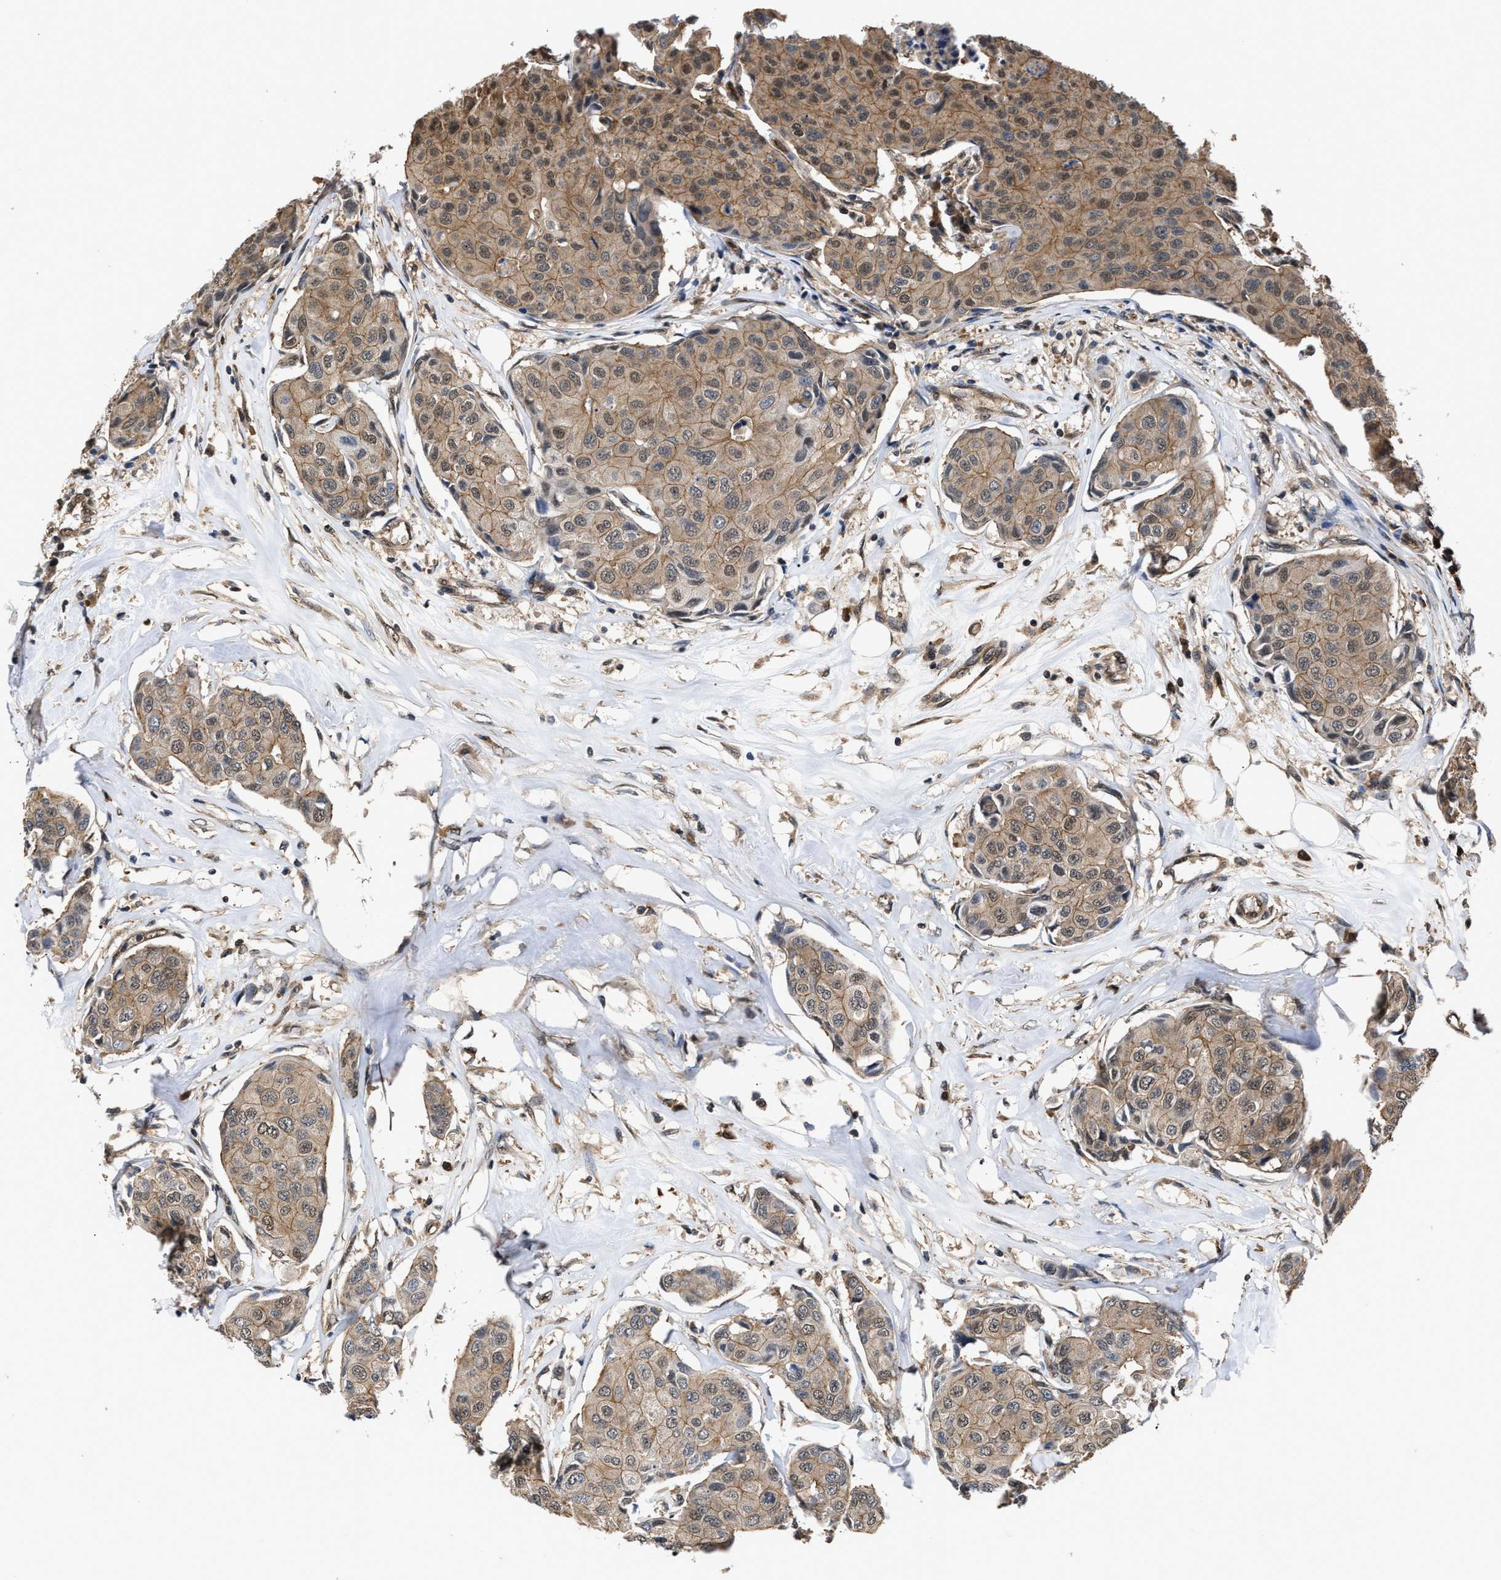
{"staining": {"intensity": "weak", "quantity": ">75%", "location": "cytoplasmic/membranous,nuclear"}, "tissue": "breast cancer", "cell_type": "Tumor cells", "image_type": "cancer", "snomed": [{"axis": "morphology", "description": "Duct carcinoma"}, {"axis": "topography", "description": "Breast"}], "caption": "The micrograph exhibits staining of invasive ductal carcinoma (breast), revealing weak cytoplasmic/membranous and nuclear protein positivity (brown color) within tumor cells. The staining was performed using DAB, with brown indicating positive protein expression. Nuclei are stained blue with hematoxylin.", "gene": "SCAI", "patient": {"sex": "female", "age": 80}}